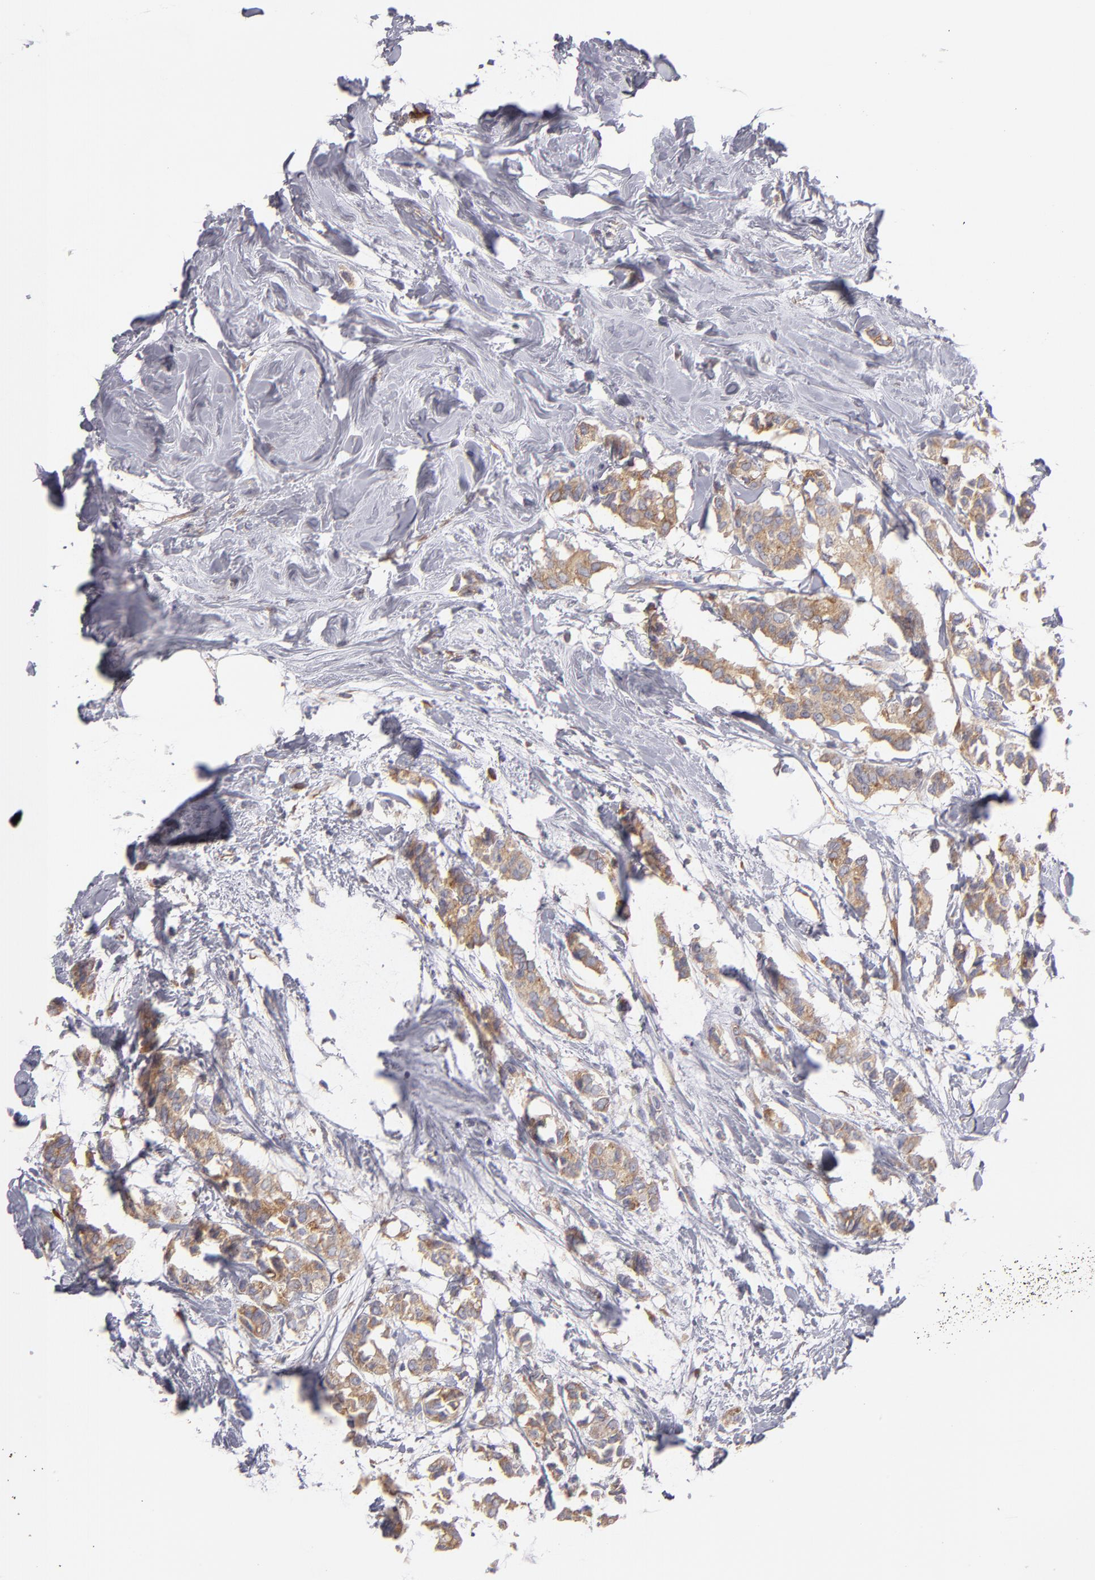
{"staining": {"intensity": "moderate", "quantity": ">75%", "location": "cytoplasmic/membranous"}, "tissue": "breast cancer", "cell_type": "Tumor cells", "image_type": "cancer", "snomed": [{"axis": "morphology", "description": "Duct carcinoma"}, {"axis": "topography", "description": "Breast"}], "caption": "Immunohistochemical staining of human invasive ductal carcinoma (breast) exhibits moderate cytoplasmic/membranous protein staining in approximately >75% of tumor cells.", "gene": "ENTPD5", "patient": {"sex": "female", "age": 84}}